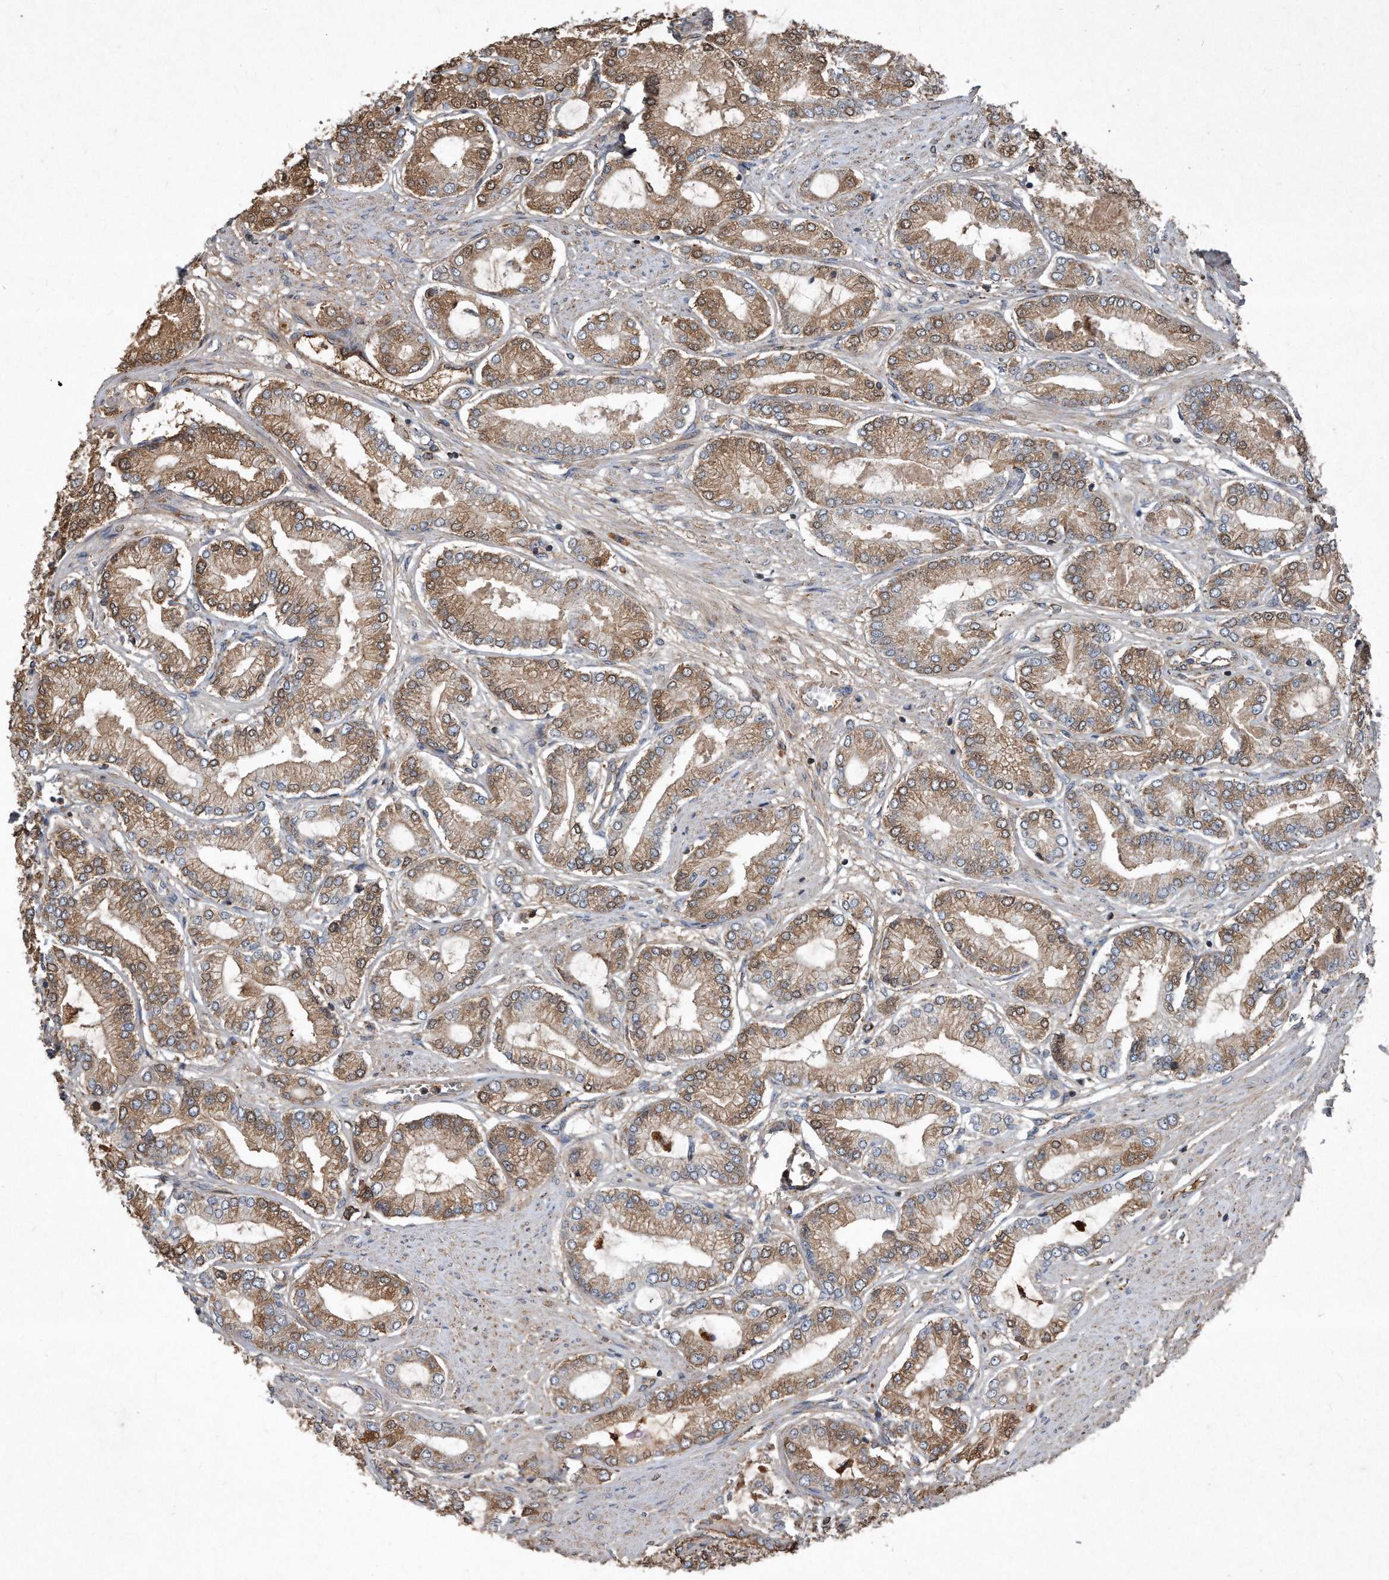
{"staining": {"intensity": "moderate", "quantity": ">75%", "location": "cytoplasmic/membranous"}, "tissue": "prostate cancer", "cell_type": "Tumor cells", "image_type": "cancer", "snomed": [{"axis": "morphology", "description": "Adenocarcinoma, Low grade"}, {"axis": "topography", "description": "Prostate"}], "caption": "Prostate cancer stained for a protein (brown) displays moderate cytoplasmic/membranous positive positivity in about >75% of tumor cells.", "gene": "SDHA", "patient": {"sex": "male", "age": 63}}